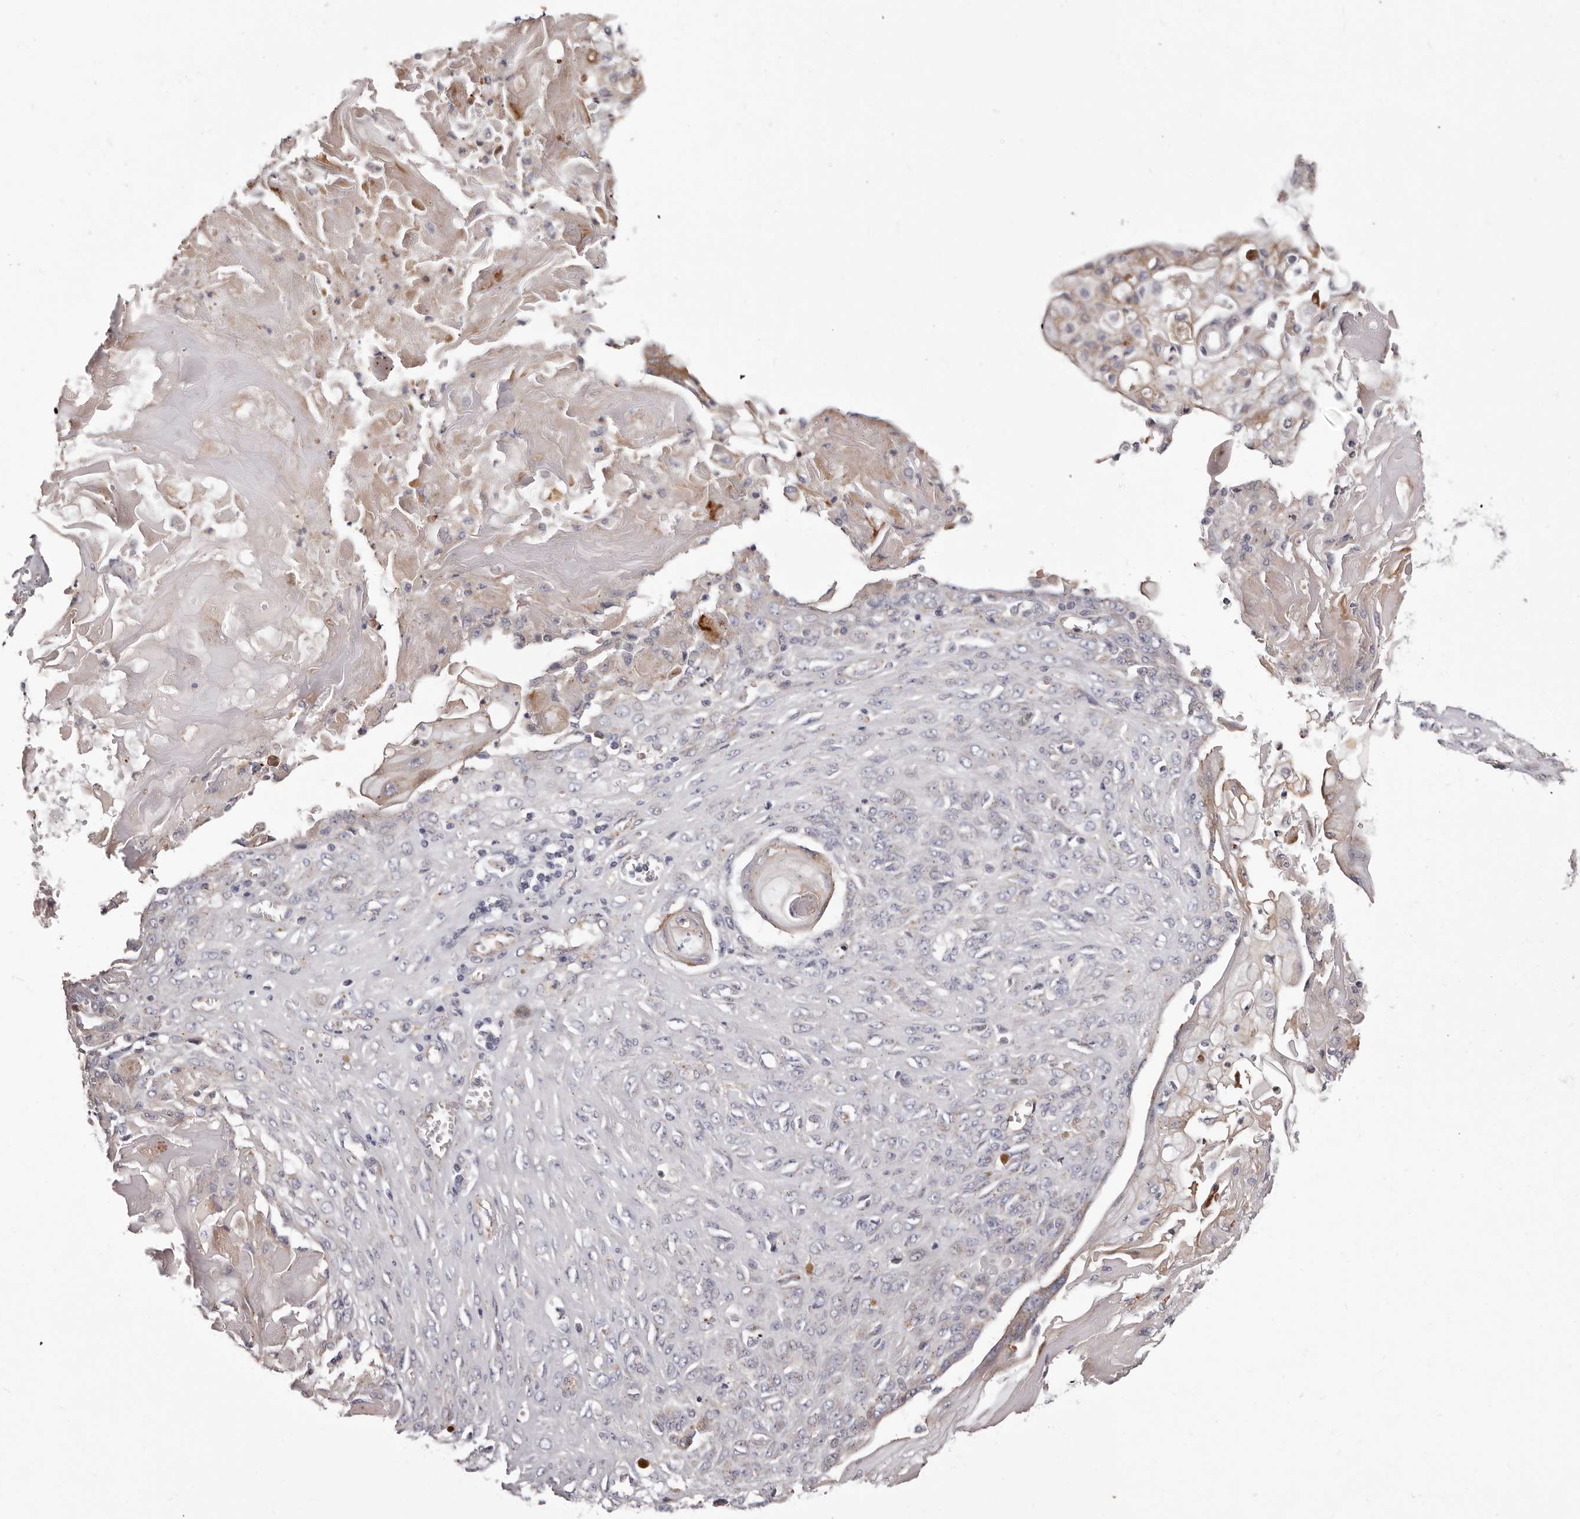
{"staining": {"intensity": "weak", "quantity": "<25%", "location": "cytoplasmic/membranous"}, "tissue": "endometrial cancer", "cell_type": "Tumor cells", "image_type": "cancer", "snomed": [{"axis": "morphology", "description": "Adenocarcinoma, NOS"}, {"axis": "topography", "description": "Endometrium"}], "caption": "Immunohistochemical staining of human endometrial cancer (adenocarcinoma) exhibits no significant staining in tumor cells.", "gene": "PEG10", "patient": {"sex": "female", "age": 32}}